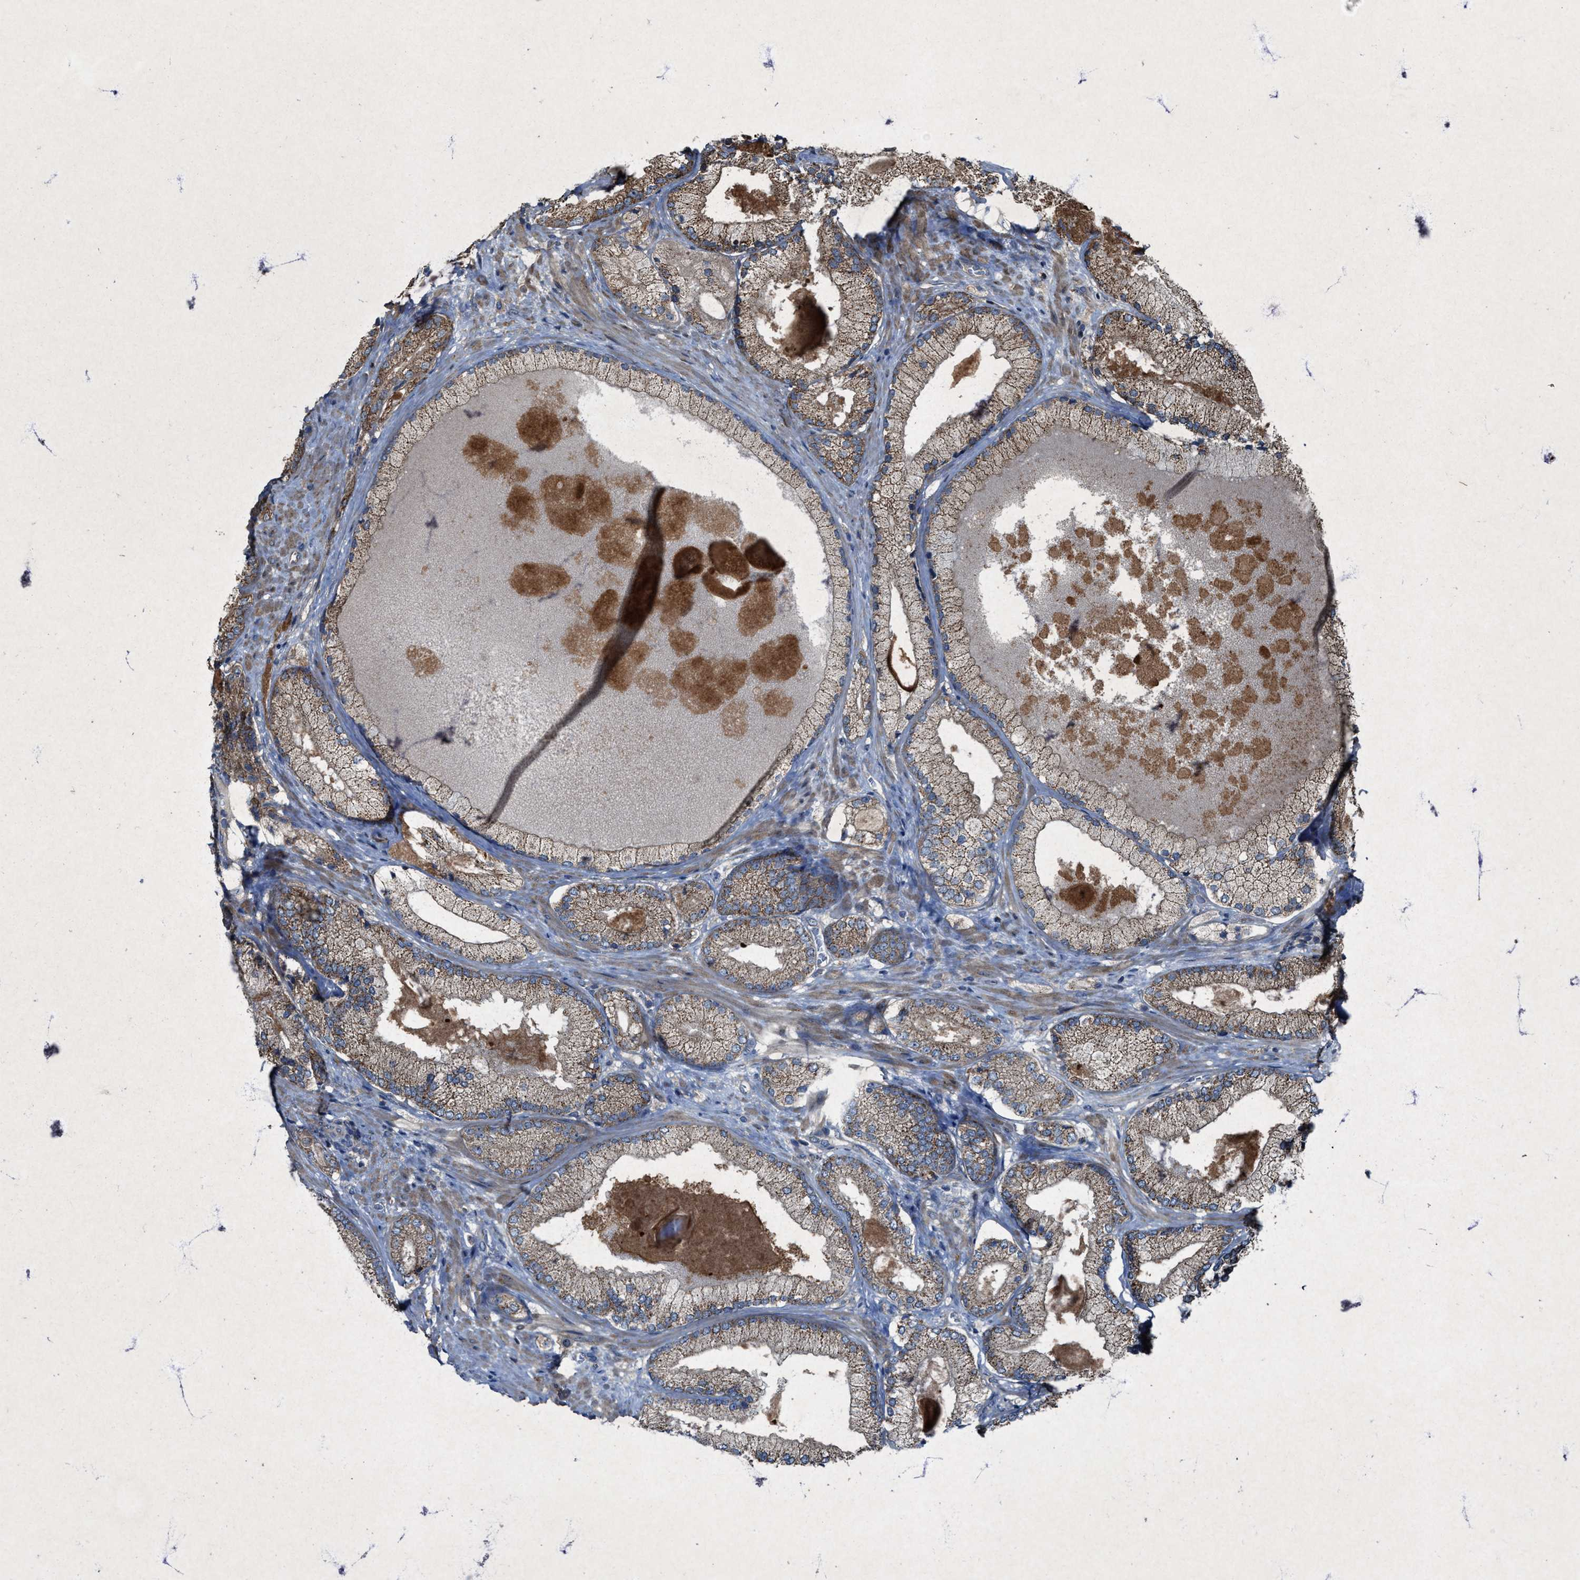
{"staining": {"intensity": "weak", "quantity": ">75%", "location": "cytoplasmic/membranous"}, "tissue": "prostate cancer", "cell_type": "Tumor cells", "image_type": "cancer", "snomed": [{"axis": "morphology", "description": "Adenocarcinoma, Low grade"}, {"axis": "topography", "description": "Prostate"}], "caption": "Protein staining of prostate cancer tissue exhibits weak cytoplasmic/membranous expression in approximately >75% of tumor cells.", "gene": "PDP2", "patient": {"sex": "male", "age": 65}}